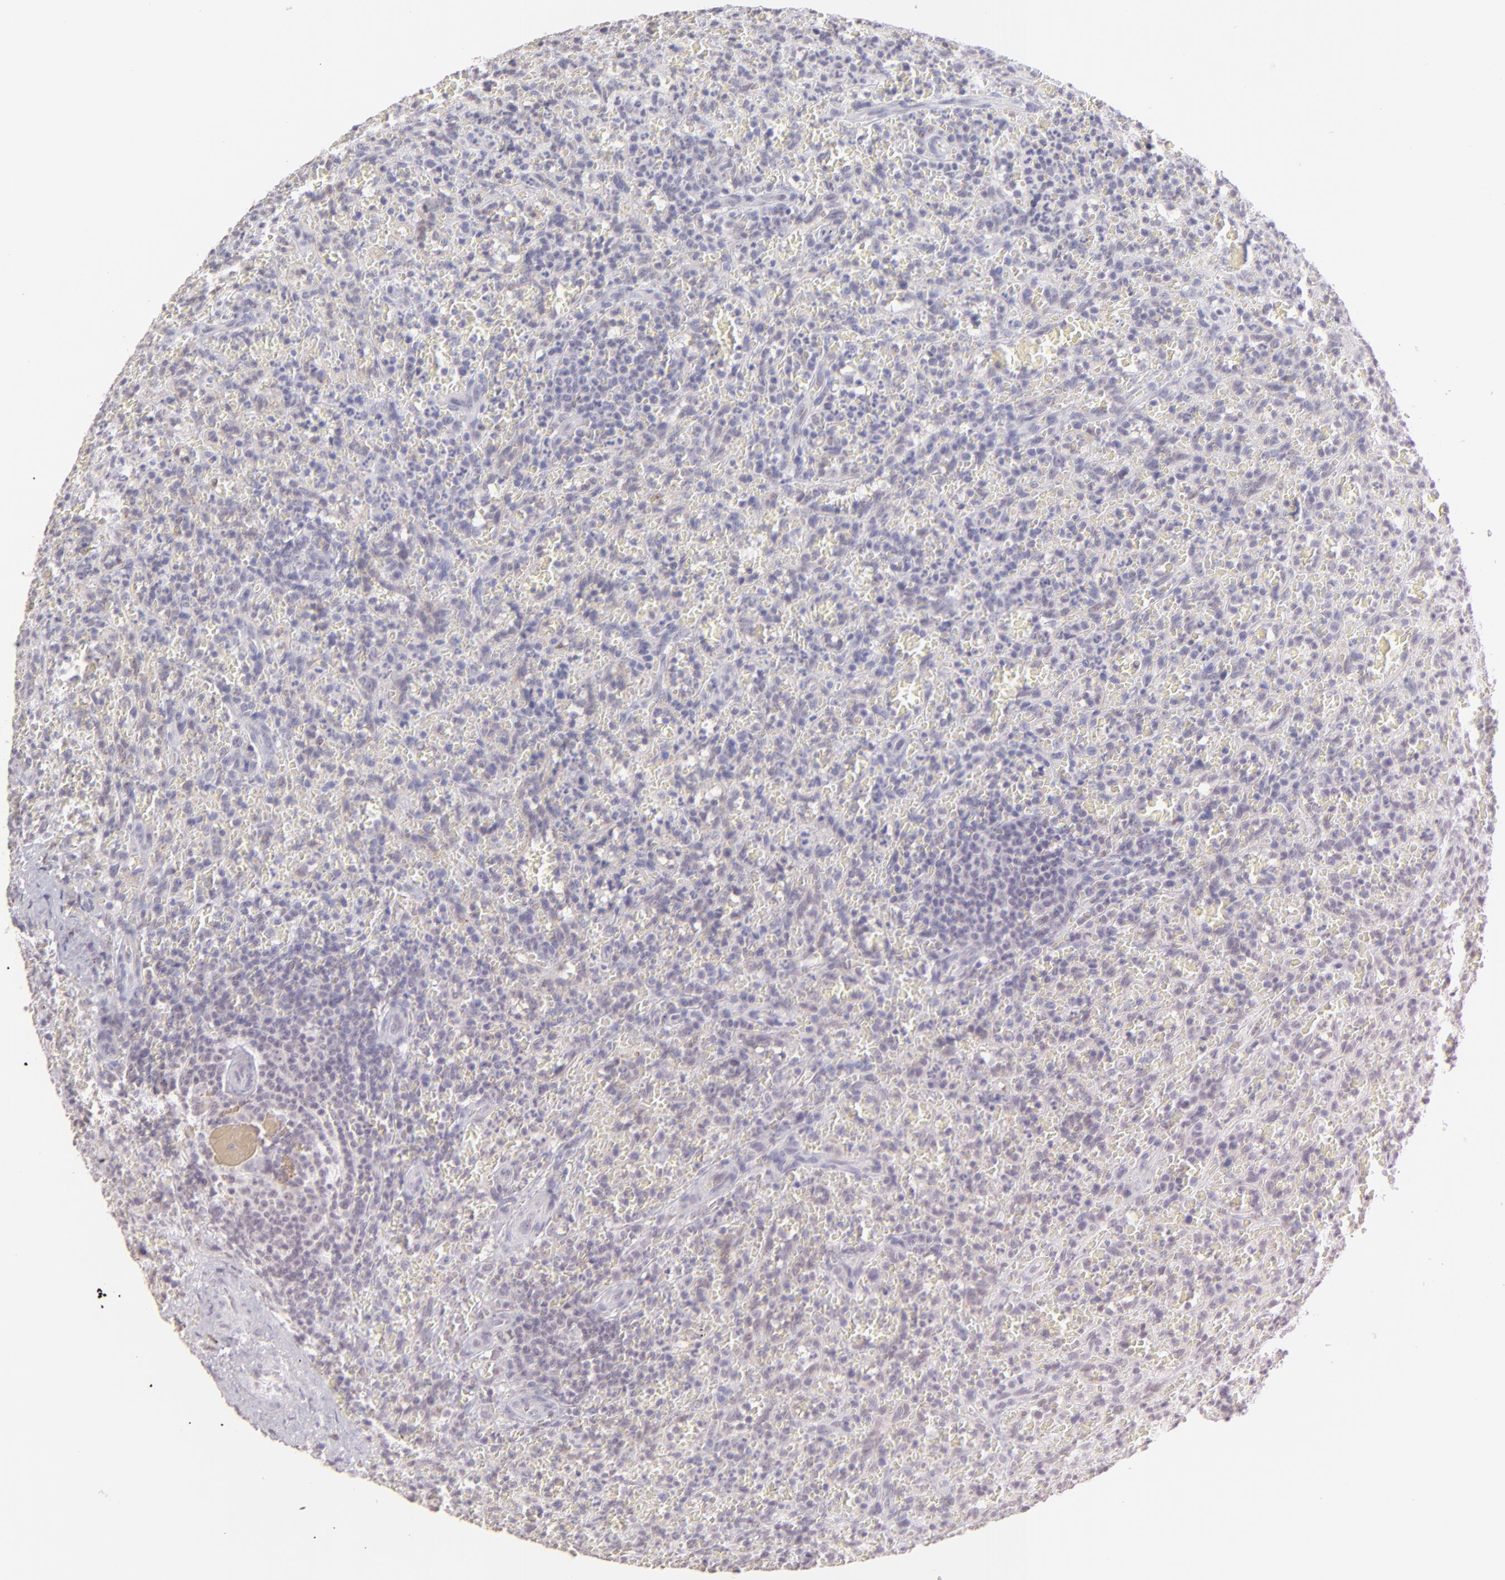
{"staining": {"intensity": "negative", "quantity": "none", "location": "none"}, "tissue": "lymphoma", "cell_type": "Tumor cells", "image_type": "cancer", "snomed": [{"axis": "morphology", "description": "Malignant lymphoma, non-Hodgkin's type, Low grade"}, {"axis": "topography", "description": "Spleen"}], "caption": "Immunohistochemical staining of low-grade malignant lymphoma, non-Hodgkin's type shows no significant positivity in tumor cells.", "gene": "MAGEA1", "patient": {"sex": "female", "age": 64}}